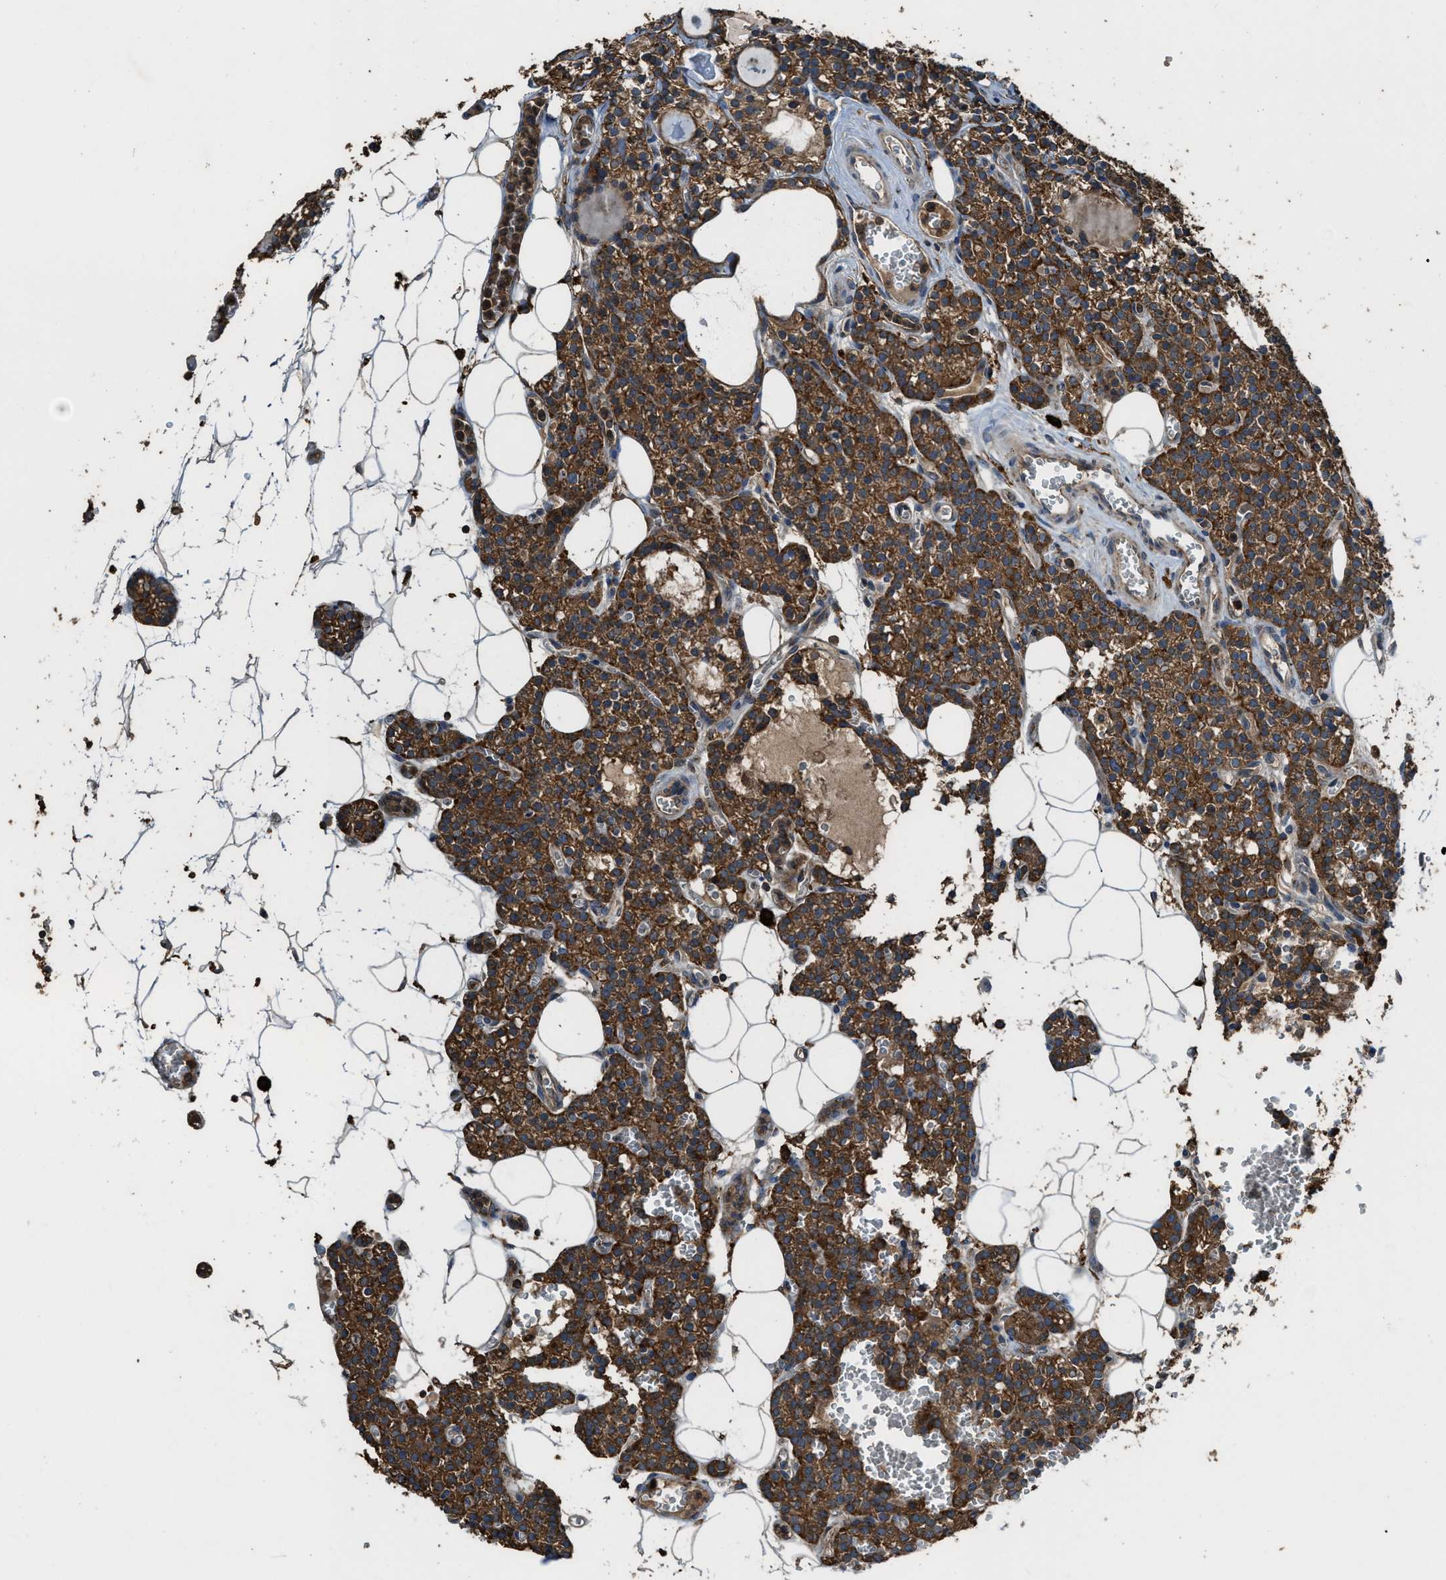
{"staining": {"intensity": "strong", "quantity": ">75%", "location": "cytoplasmic/membranous"}, "tissue": "parathyroid gland", "cell_type": "Glandular cells", "image_type": "normal", "snomed": [{"axis": "morphology", "description": "Normal tissue, NOS"}, {"axis": "morphology", "description": "Adenoma, NOS"}, {"axis": "topography", "description": "Parathyroid gland"}], "caption": "Glandular cells reveal high levels of strong cytoplasmic/membranous positivity in approximately >75% of cells in normal human parathyroid gland.", "gene": "MAP3K8", "patient": {"sex": "female", "age": 58}}